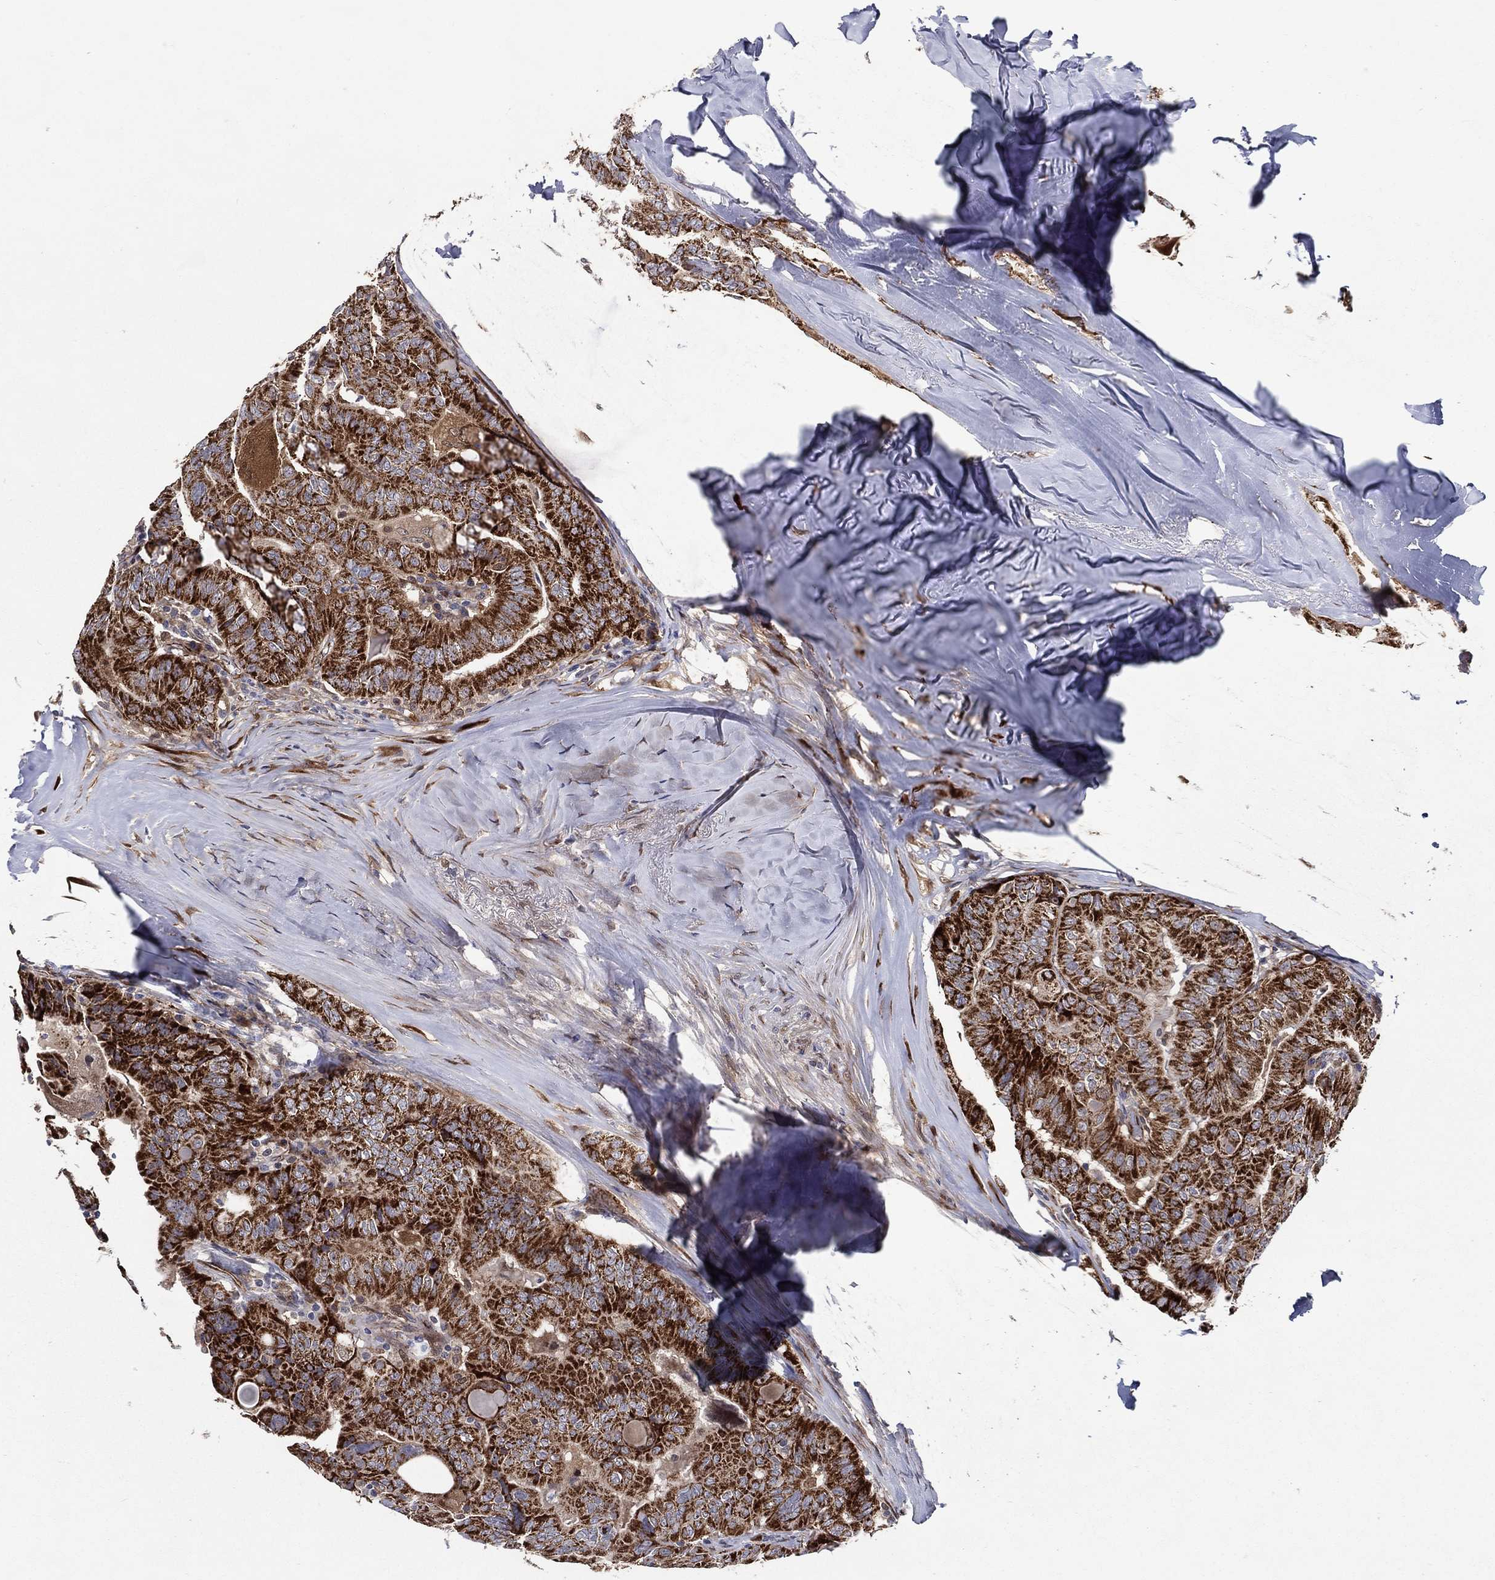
{"staining": {"intensity": "strong", "quantity": ">75%", "location": "cytoplasmic/membranous"}, "tissue": "thyroid cancer", "cell_type": "Tumor cells", "image_type": "cancer", "snomed": [{"axis": "morphology", "description": "Papillary adenocarcinoma, NOS"}, {"axis": "topography", "description": "Thyroid gland"}], "caption": "Thyroid cancer stained with a brown dye demonstrates strong cytoplasmic/membranous positive expression in approximately >75% of tumor cells.", "gene": "ARHGAP11A", "patient": {"sex": "female", "age": 68}}